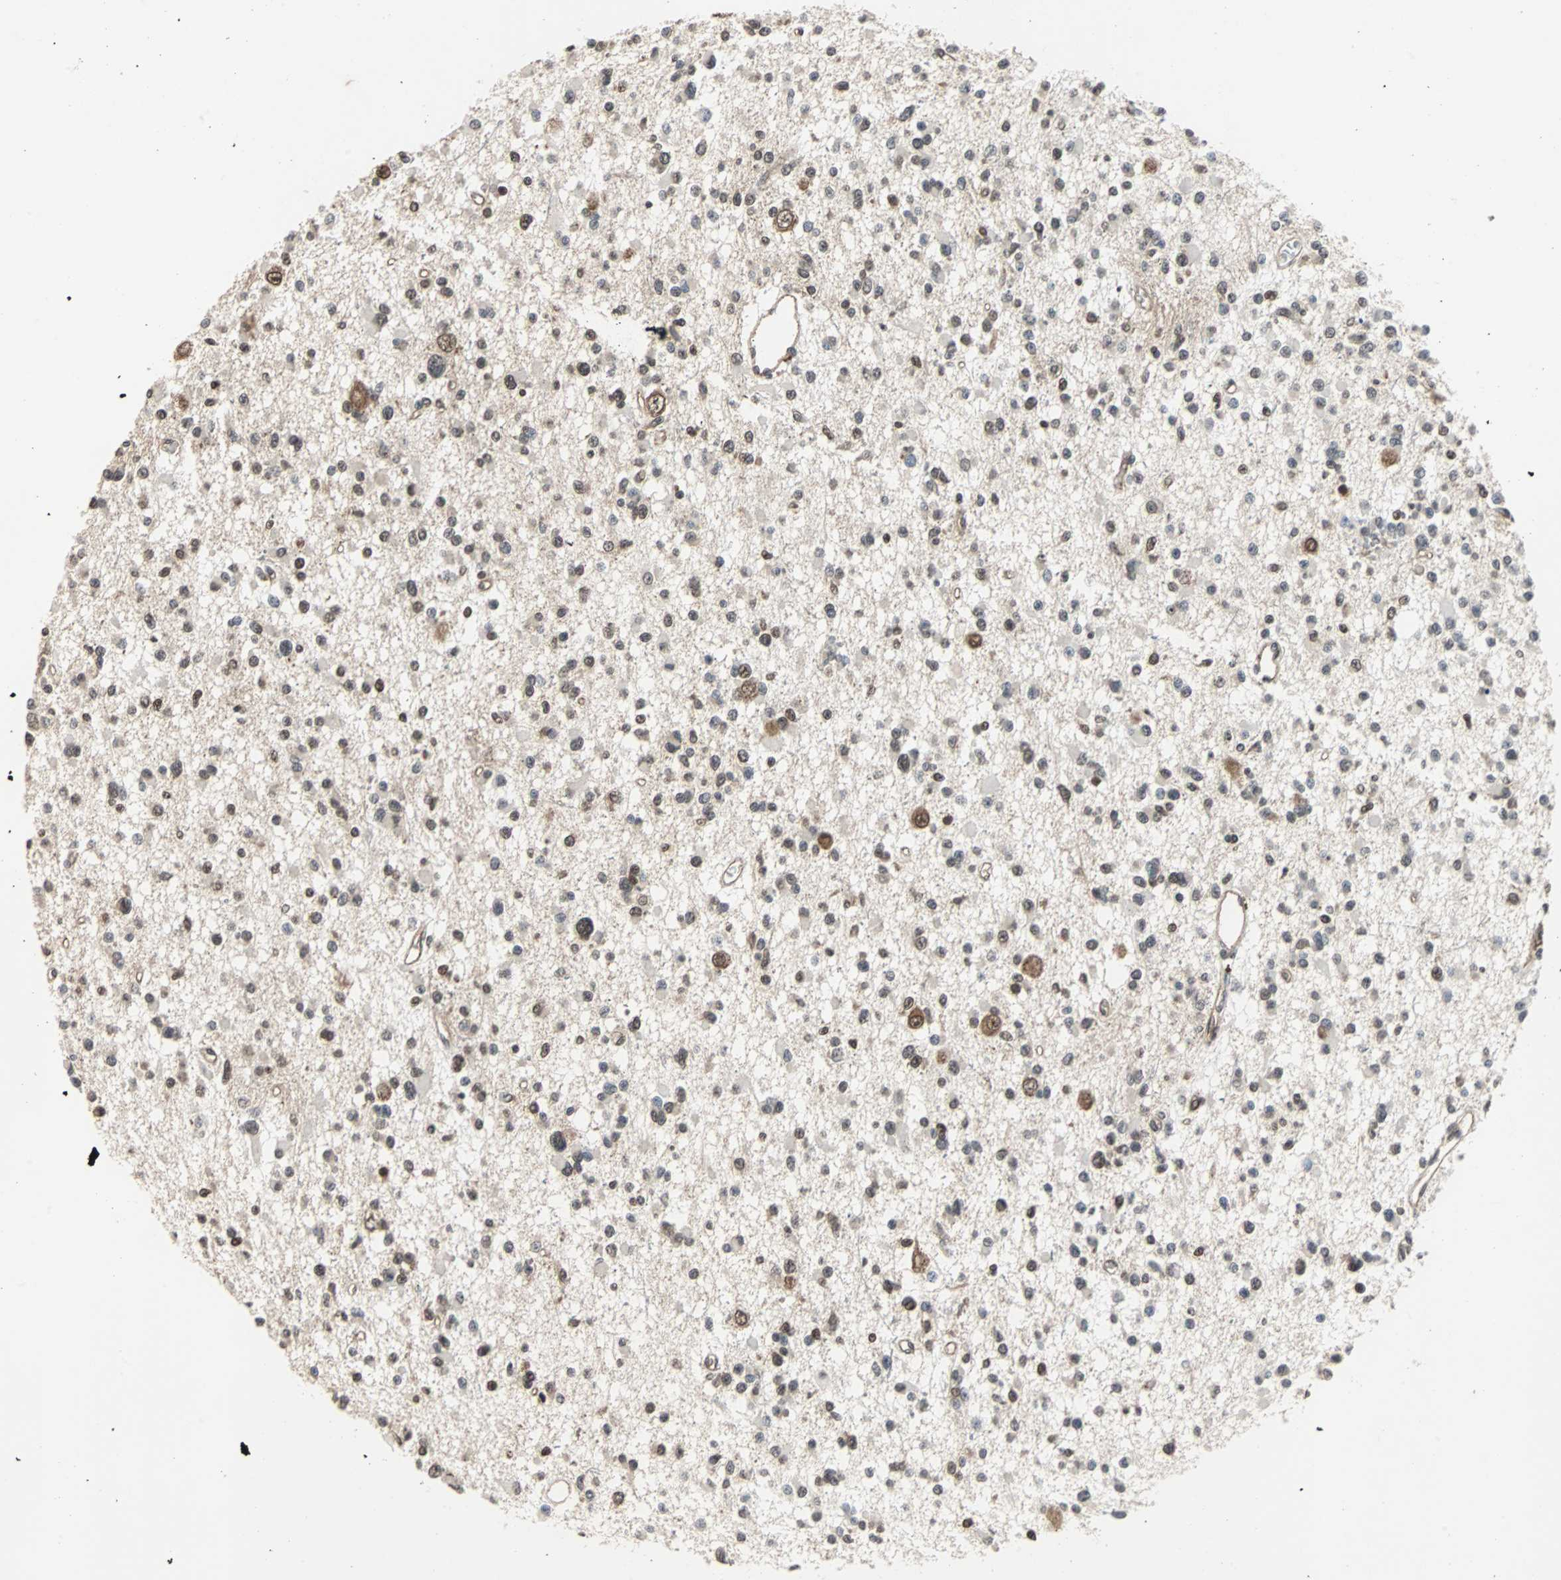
{"staining": {"intensity": "weak", "quantity": ">75%", "location": "cytoplasmic/membranous"}, "tissue": "glioma", "cell_type": "Tumor cells", "image_type": "cancer", "snomed": [{"axis": "morphology", "description": "Glioma, malignant, Low grade"}, {"axis": "topography", "description": "Brain"}], "caption": "DAB (3,3'-diaminobenzidine) immunohistochemical staining of human glioma demonstrates weak cytoplasmic/membranous protein expression in about >75% of tumor cells.", "gene": "LSR", "patient": {"sex": "female", "age": 22}}